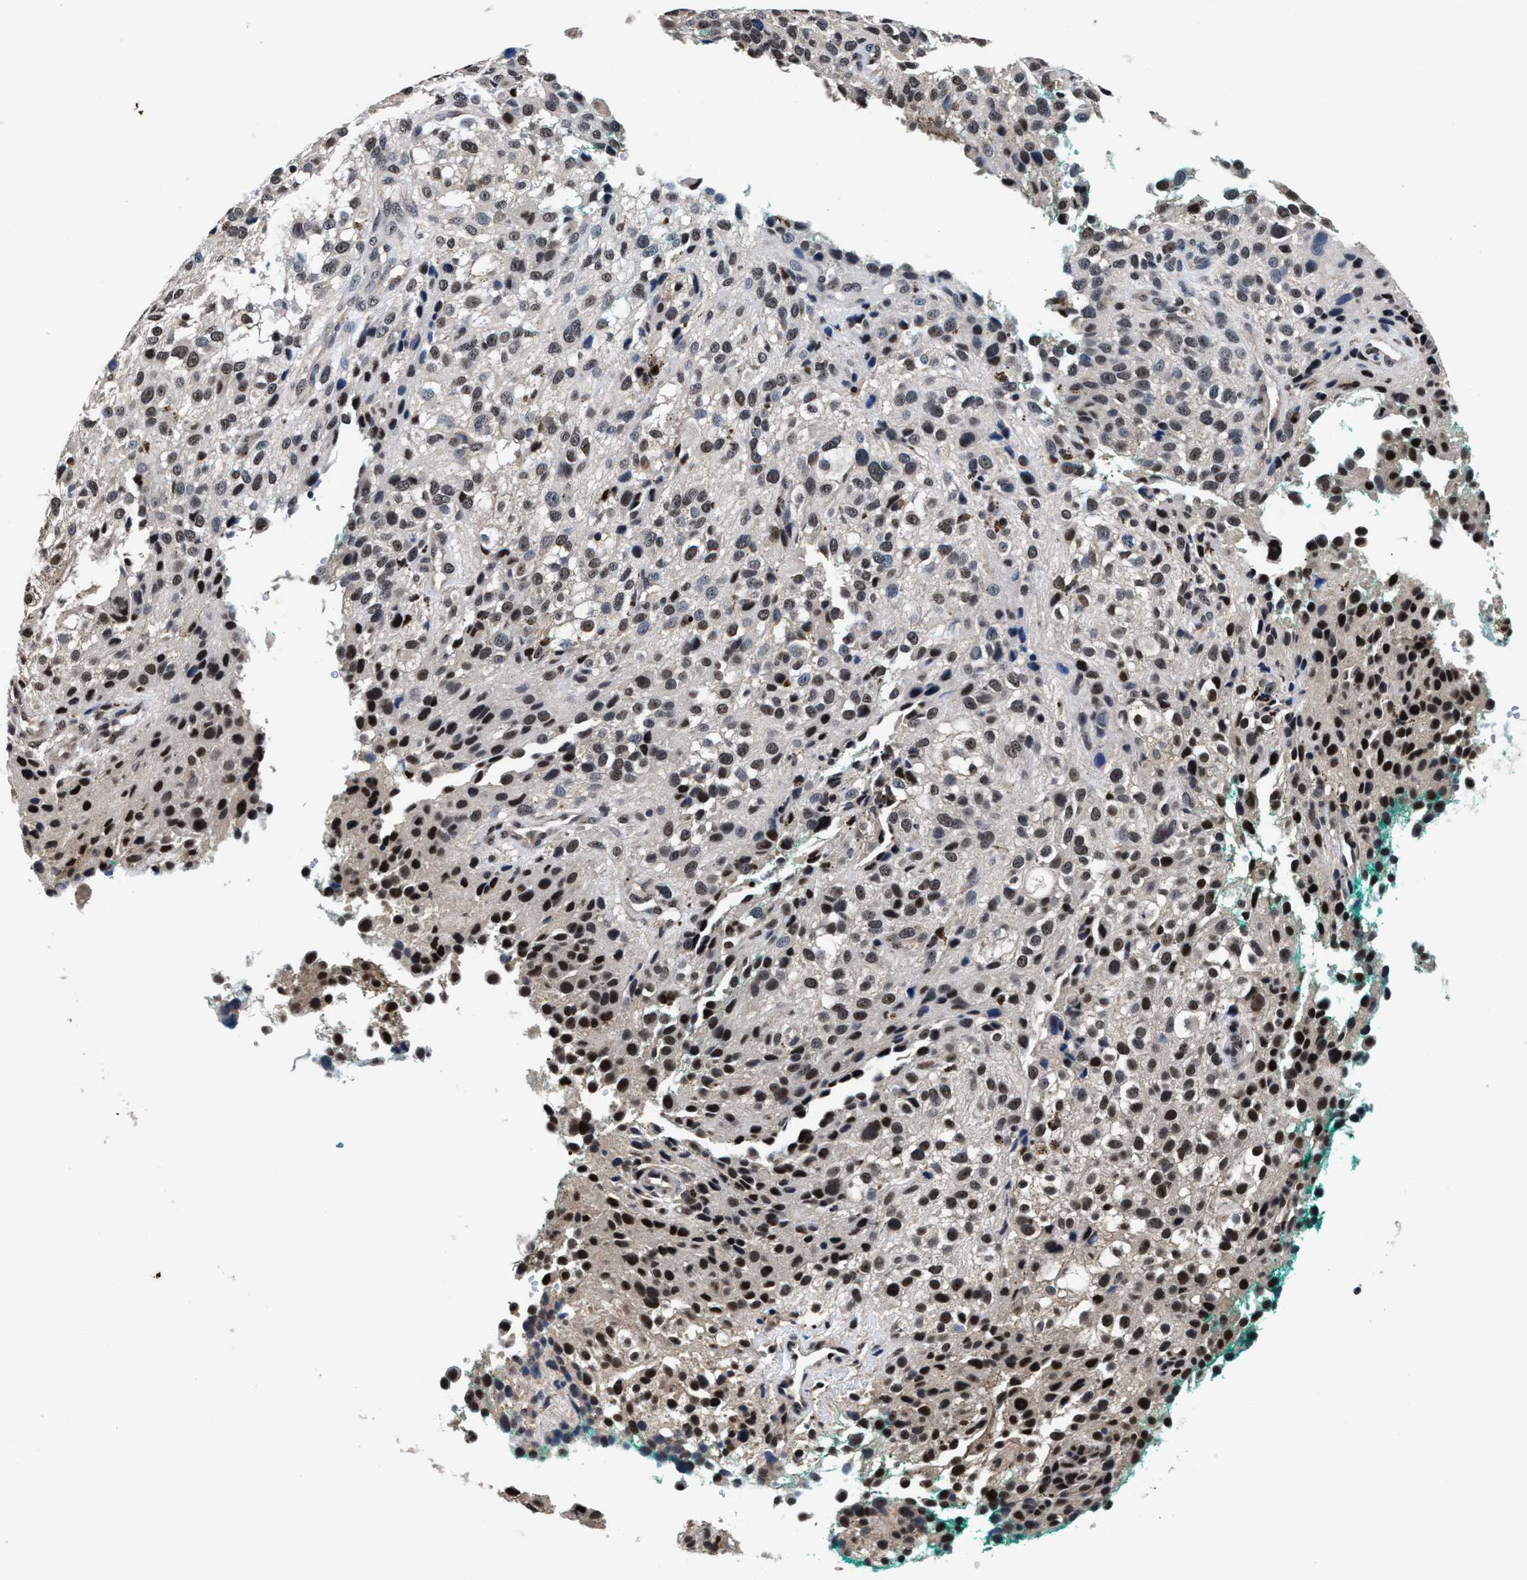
{"staining": {"intensity": "strong", "quantity": "<25%", "location": "nuclear"}, "tissue": "melanoma", "cell_type": "Tumor cells", "image_type": "cancer", "snomed": [{"axis": "morphology", "description": "Necrosis, NOS"}, {"axis": "morphology", "description": "Malignant melanoma, NOS"}, {"axis": "topography", "description": "Skin"}], "caption": "Malignant melanoma tissue exhibits strong nuclear positivity in about <25% of tumor cells, visualized by immunohistochemistry.", "gene": "USP16", "patient": {"sex": "female", "age": 87}}